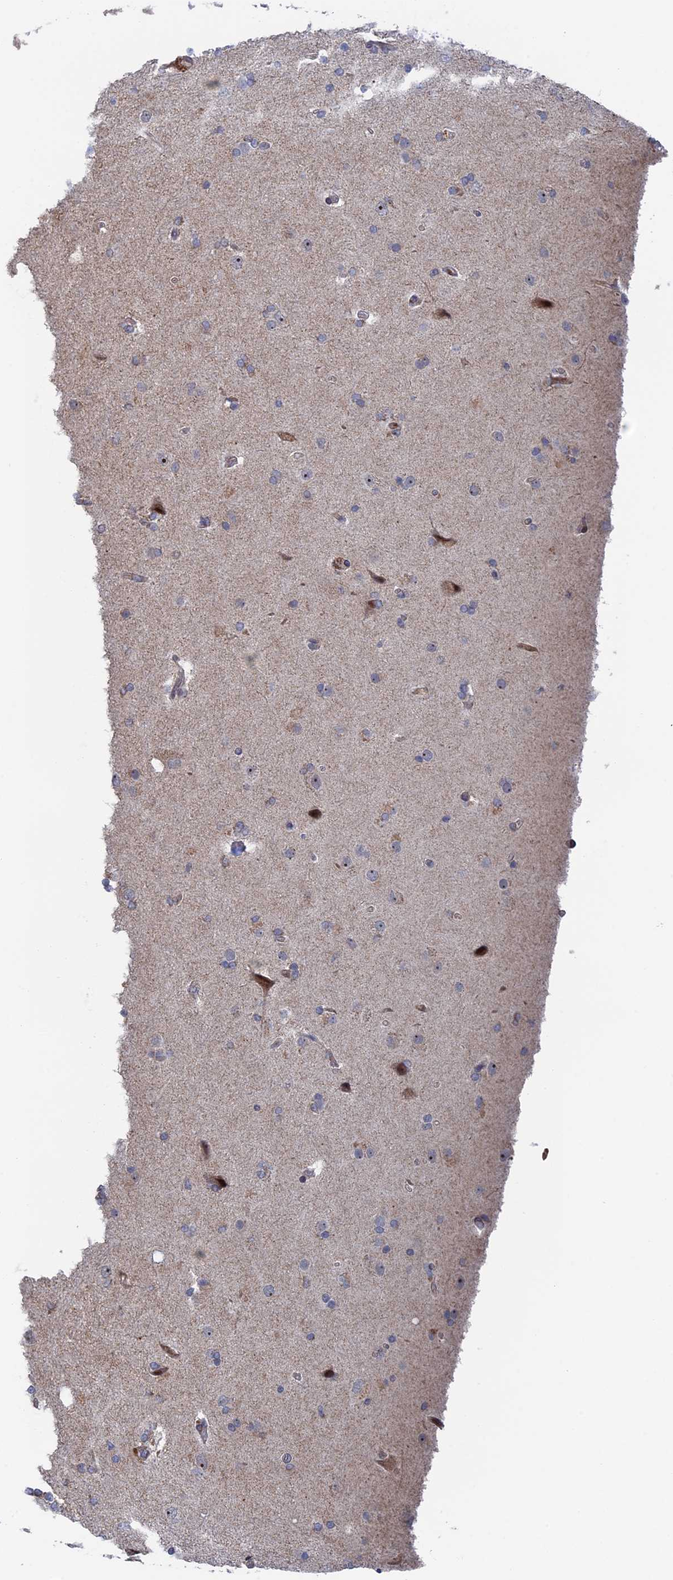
{"staining": {"intensity": "negative", "quantity": "none", "location": "none"}, "tissue": "glioma", "cell_type": "Tumor cells", "image_type": "cancer", "snomed": [{"axis": "morphology", "description": "Glioma, malignant, High grade"}, {"axis": "topography", "description": "Brain"}], "caption": "High magnification brightfield microscopy of glioma stained with DAB (3,3'-diaminobenzidine) (brown) and counterstained with hematoxylin (blue): tumor cells show no significant staining.", "gene": "IL7", "patient": {"sex": "male", "age": 72}}